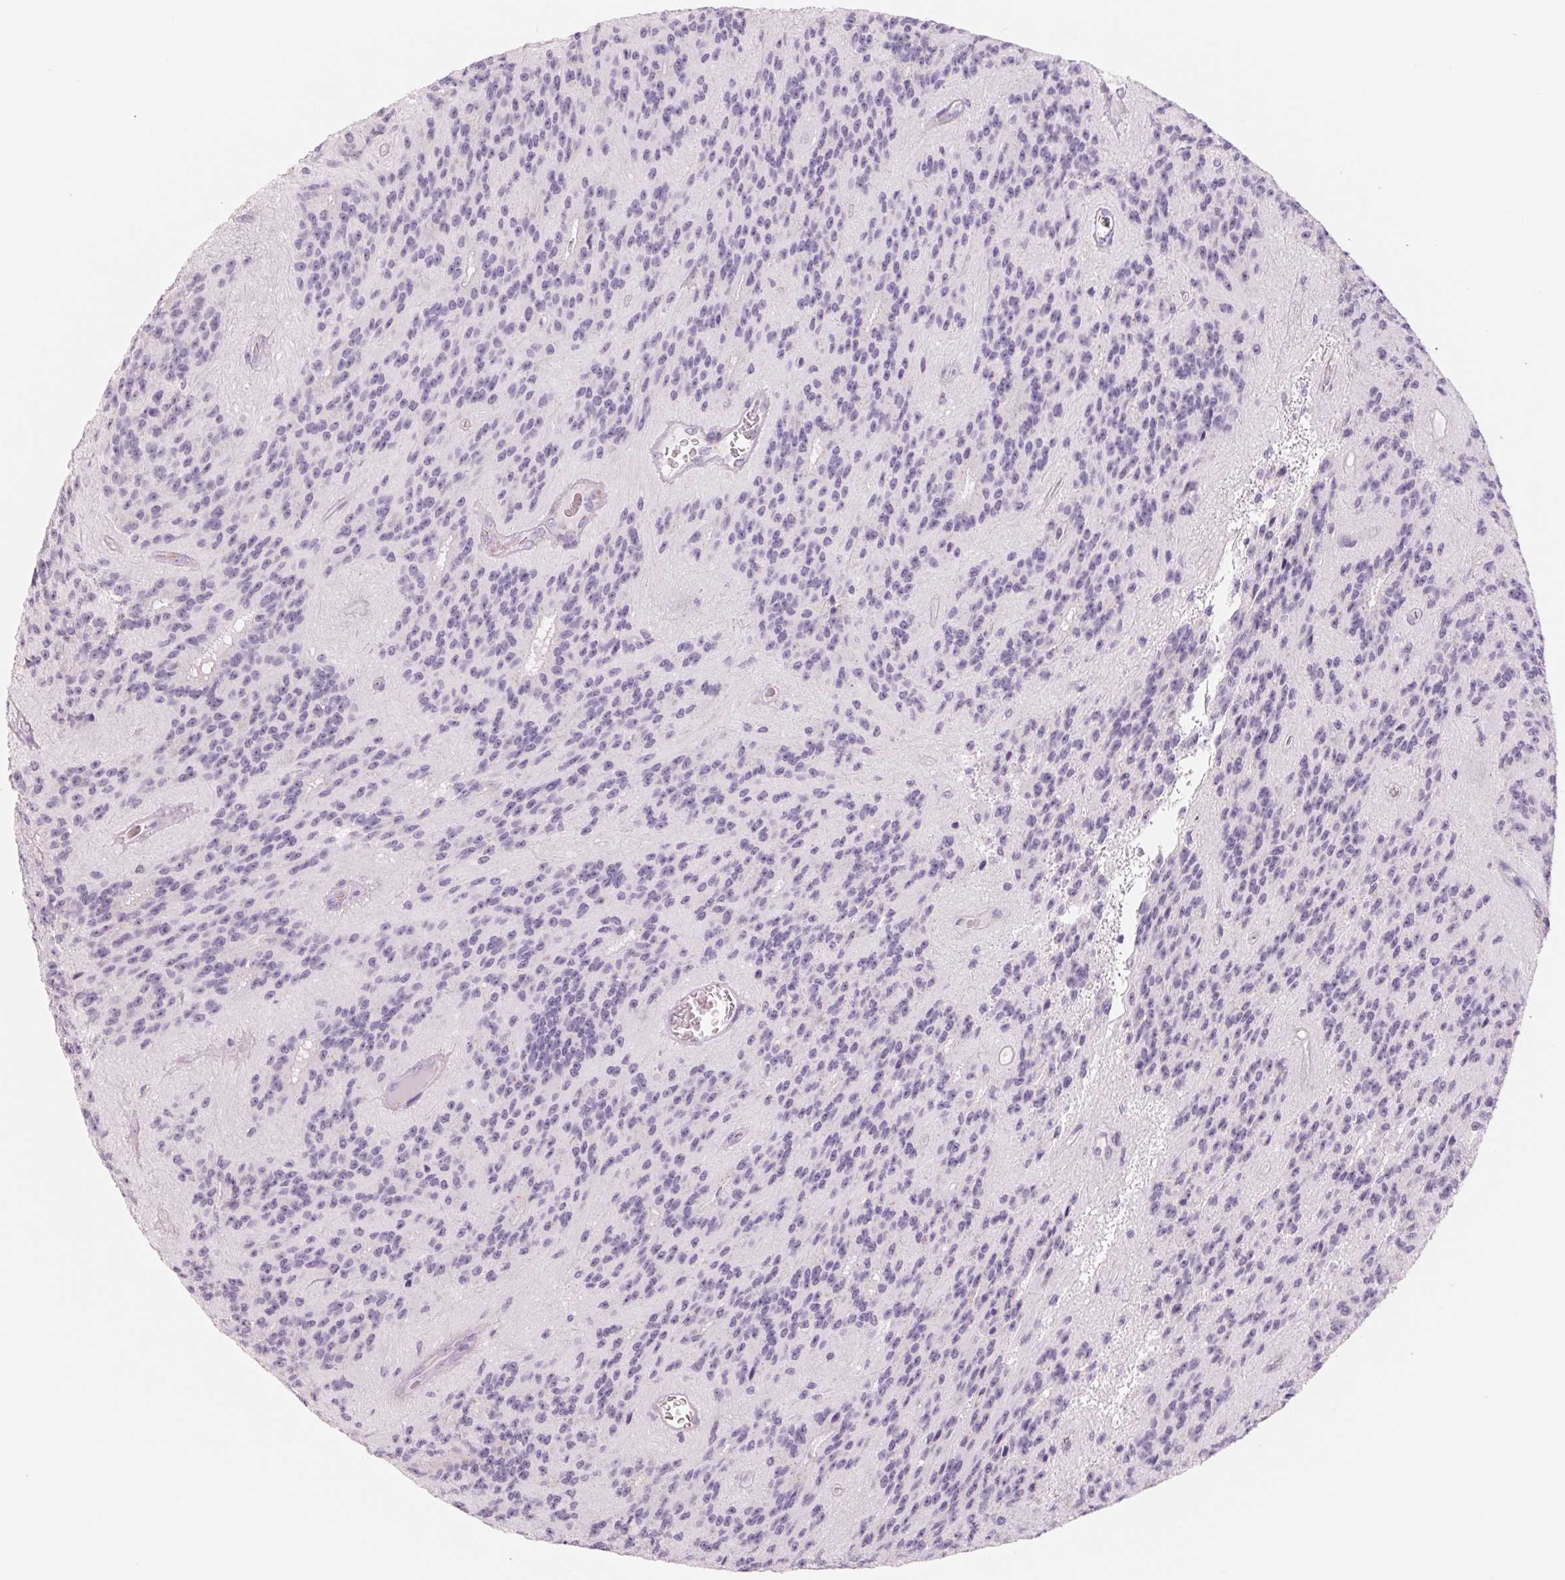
{"staining": {"intensity": "negative", "quantity": "none", "location": "none"}, "tissue": "glioma", "cell_type": "Tumor cells", "image_type": "cancer", "snomed": [{"axis": "morphology", "description": "Glioma, malignant, Low grade"}, {"axis": "topography", "description": "Brain"}], "caption": "Image shows no significant protein positivity in tumor cells of glioma.", "gene": "GALNT7", "patient": {"sex": "male", "age": 31}}